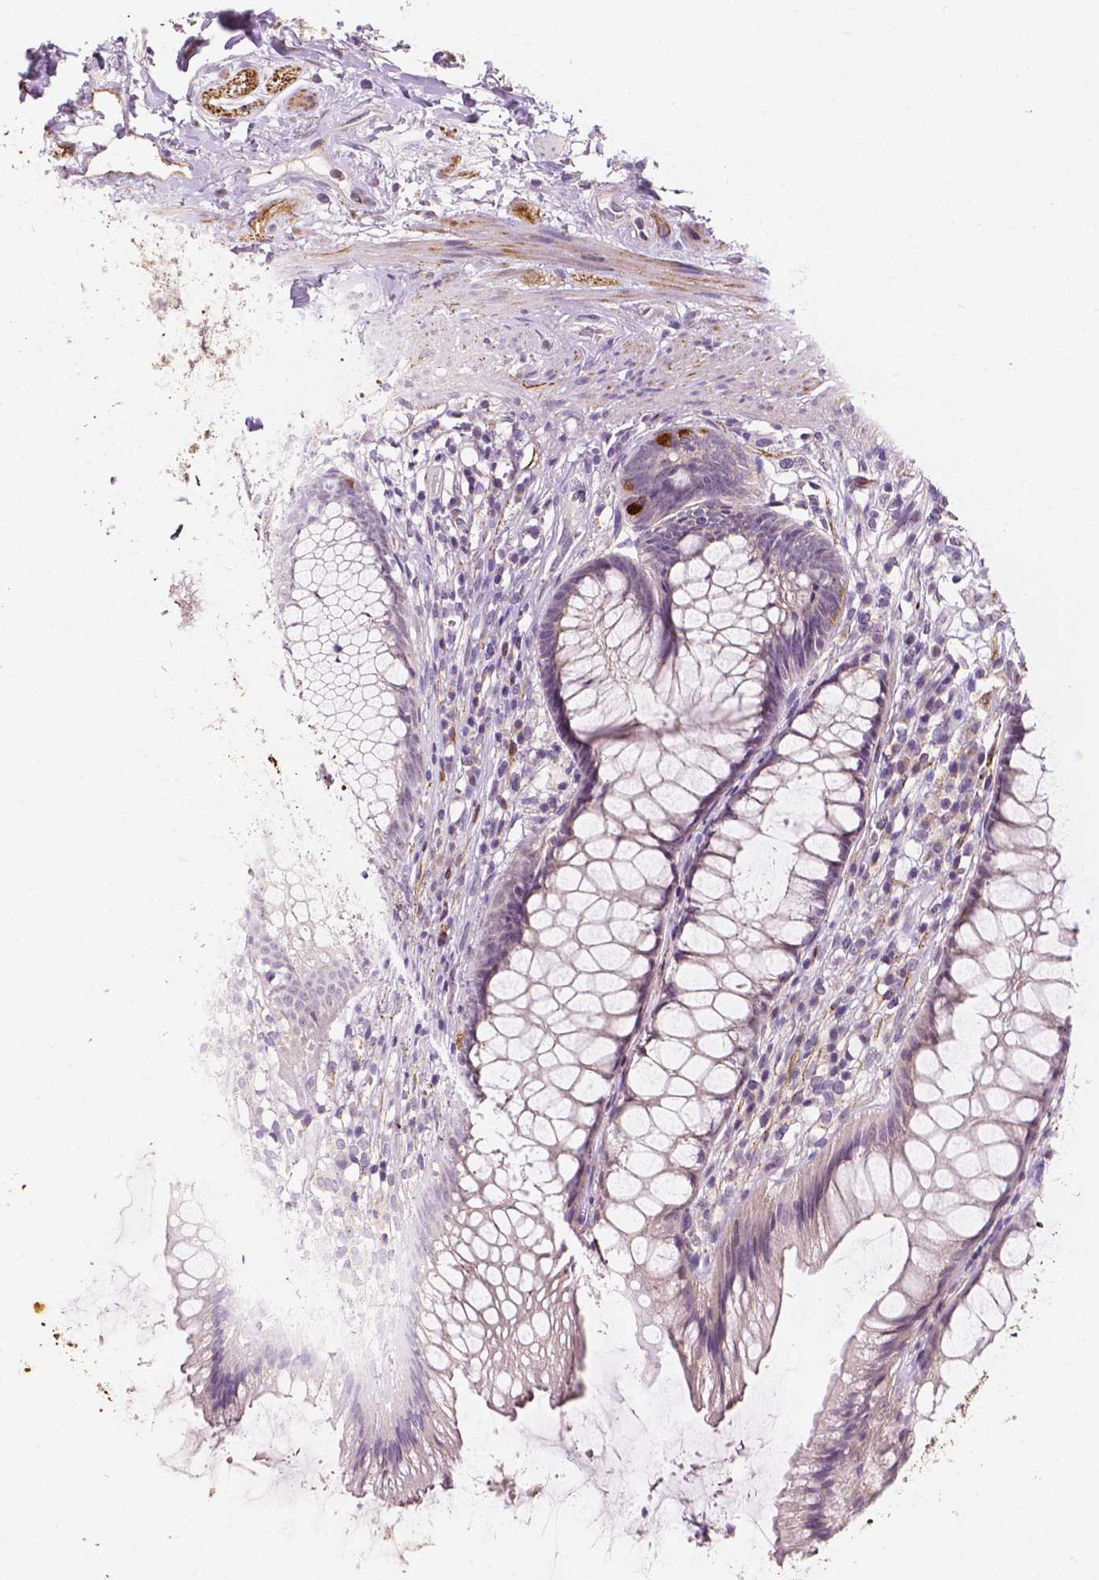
{"staining": {"intensity": "strong", "quantity": "<25%", "location": "cytoplasmic/membranous"}, "tissue": "rectum", "cell_type": "Glandular cells", "image_type": "normal", "snomed": [{"axis": "morphology", "description": "Normal tissue, NOS"}, {"axis": "topography", "description": "Smooth muscle"}, {"axis": "topography", "description": "Rectum"}], "caption": "Immunohistochemistry of benign human rectum reveals medium levels of strong cytoplasmic/membranous expression in about <25% of glandular cells.", "gene": "SIRT2", "patient": {"sex": "male", "age": 53}}